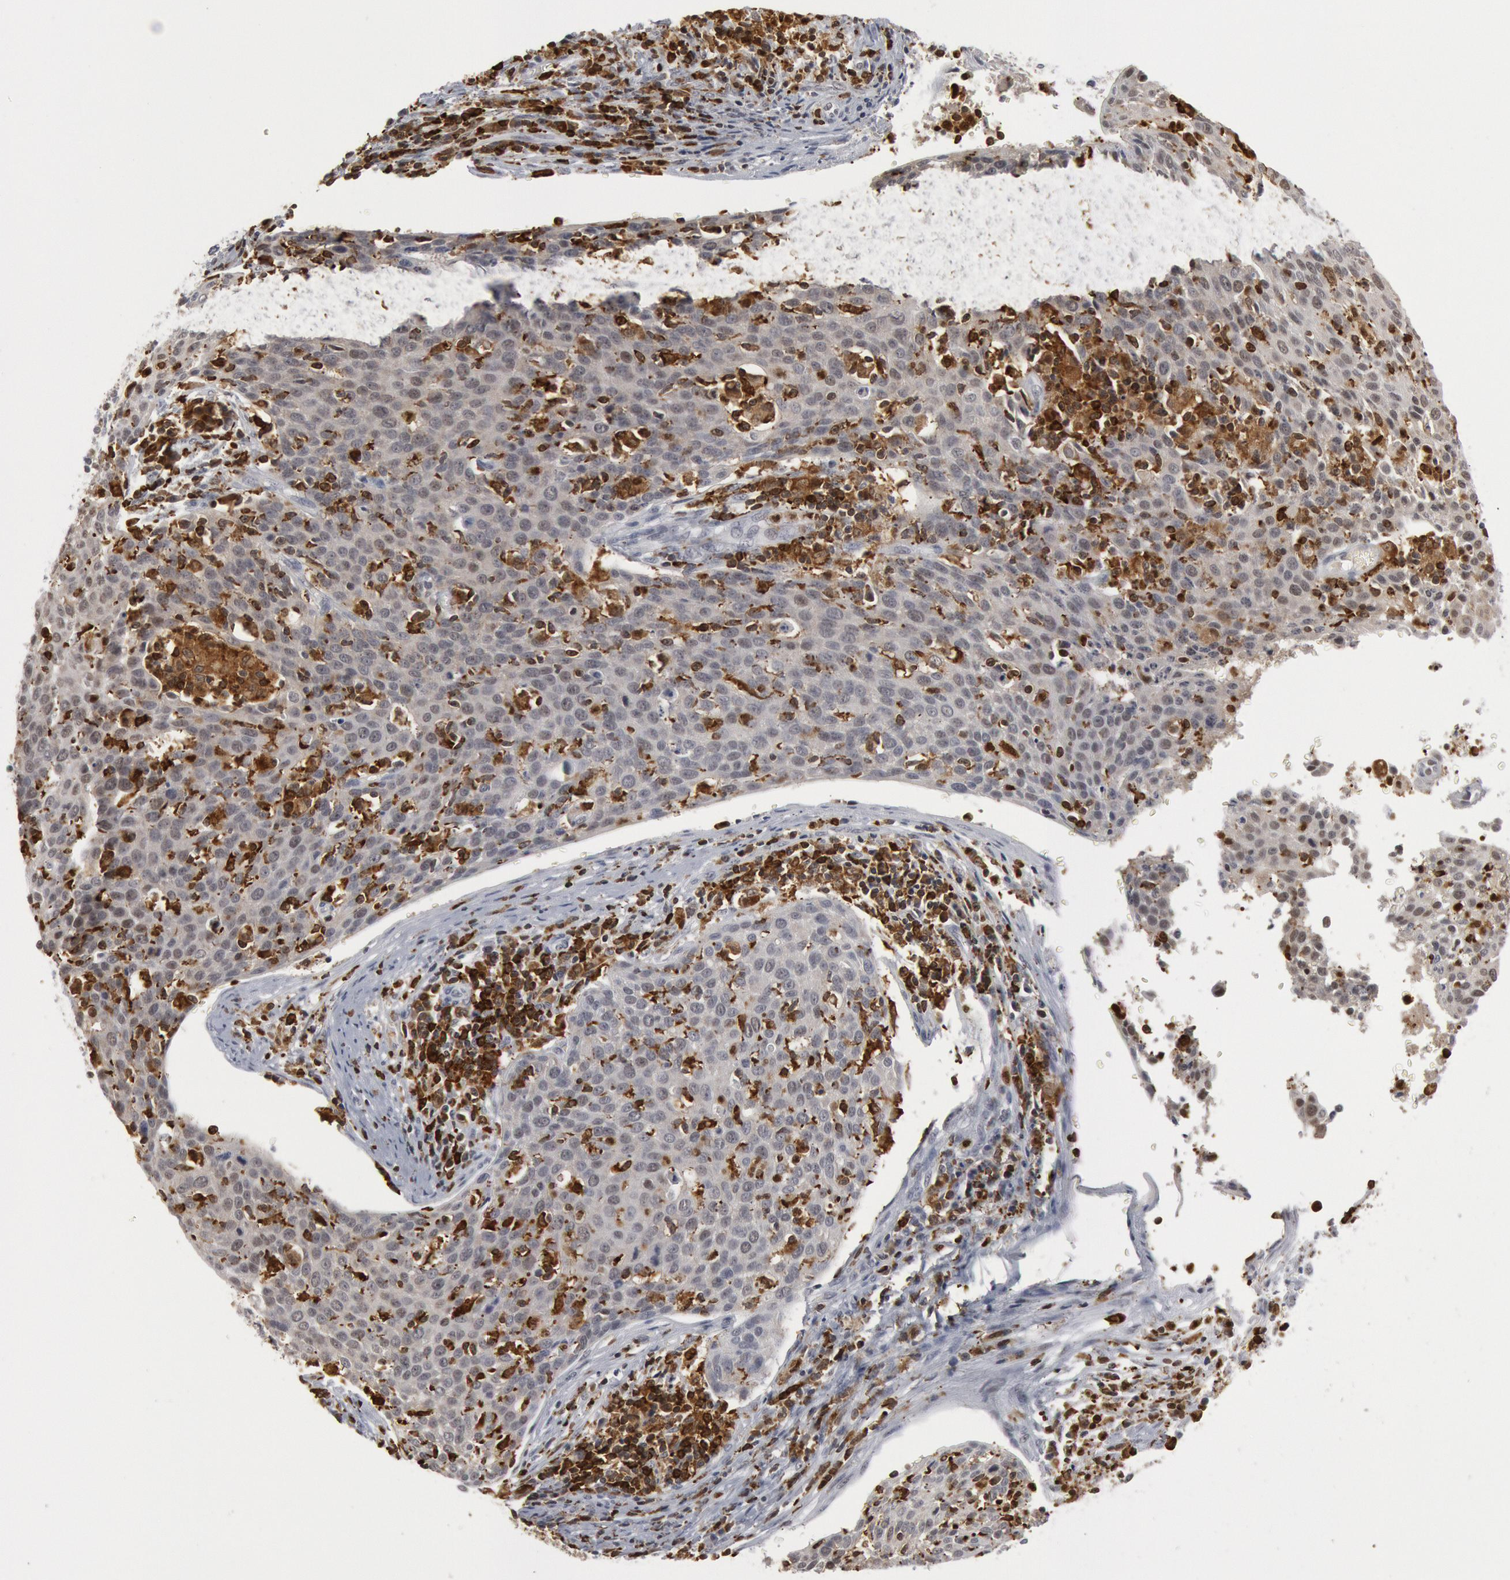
{"staining": {"intensity": "weak", "quantity": ">75%", "location": "cytoplasmic/membranous"}, "tissue": "cervical cancer", "cell_type": "Tumor cells", "image_type": "cancer", "snomed": [{"axis": "morphology", "description": "Squamous cell carcinoma, NOS"}, {"axis": "topography", "description": "Cervix"}], "caption": "Protein expression analysis of human cervical squamous cell carcinoma reveals weak cytoplasmic/membranous positivity in about >75% of tumor cells. The protein is shown in brown color, while the nuclei are stained blue.", "gene": "PTPN6", "patient": {"sex": "female", "age": 38}}